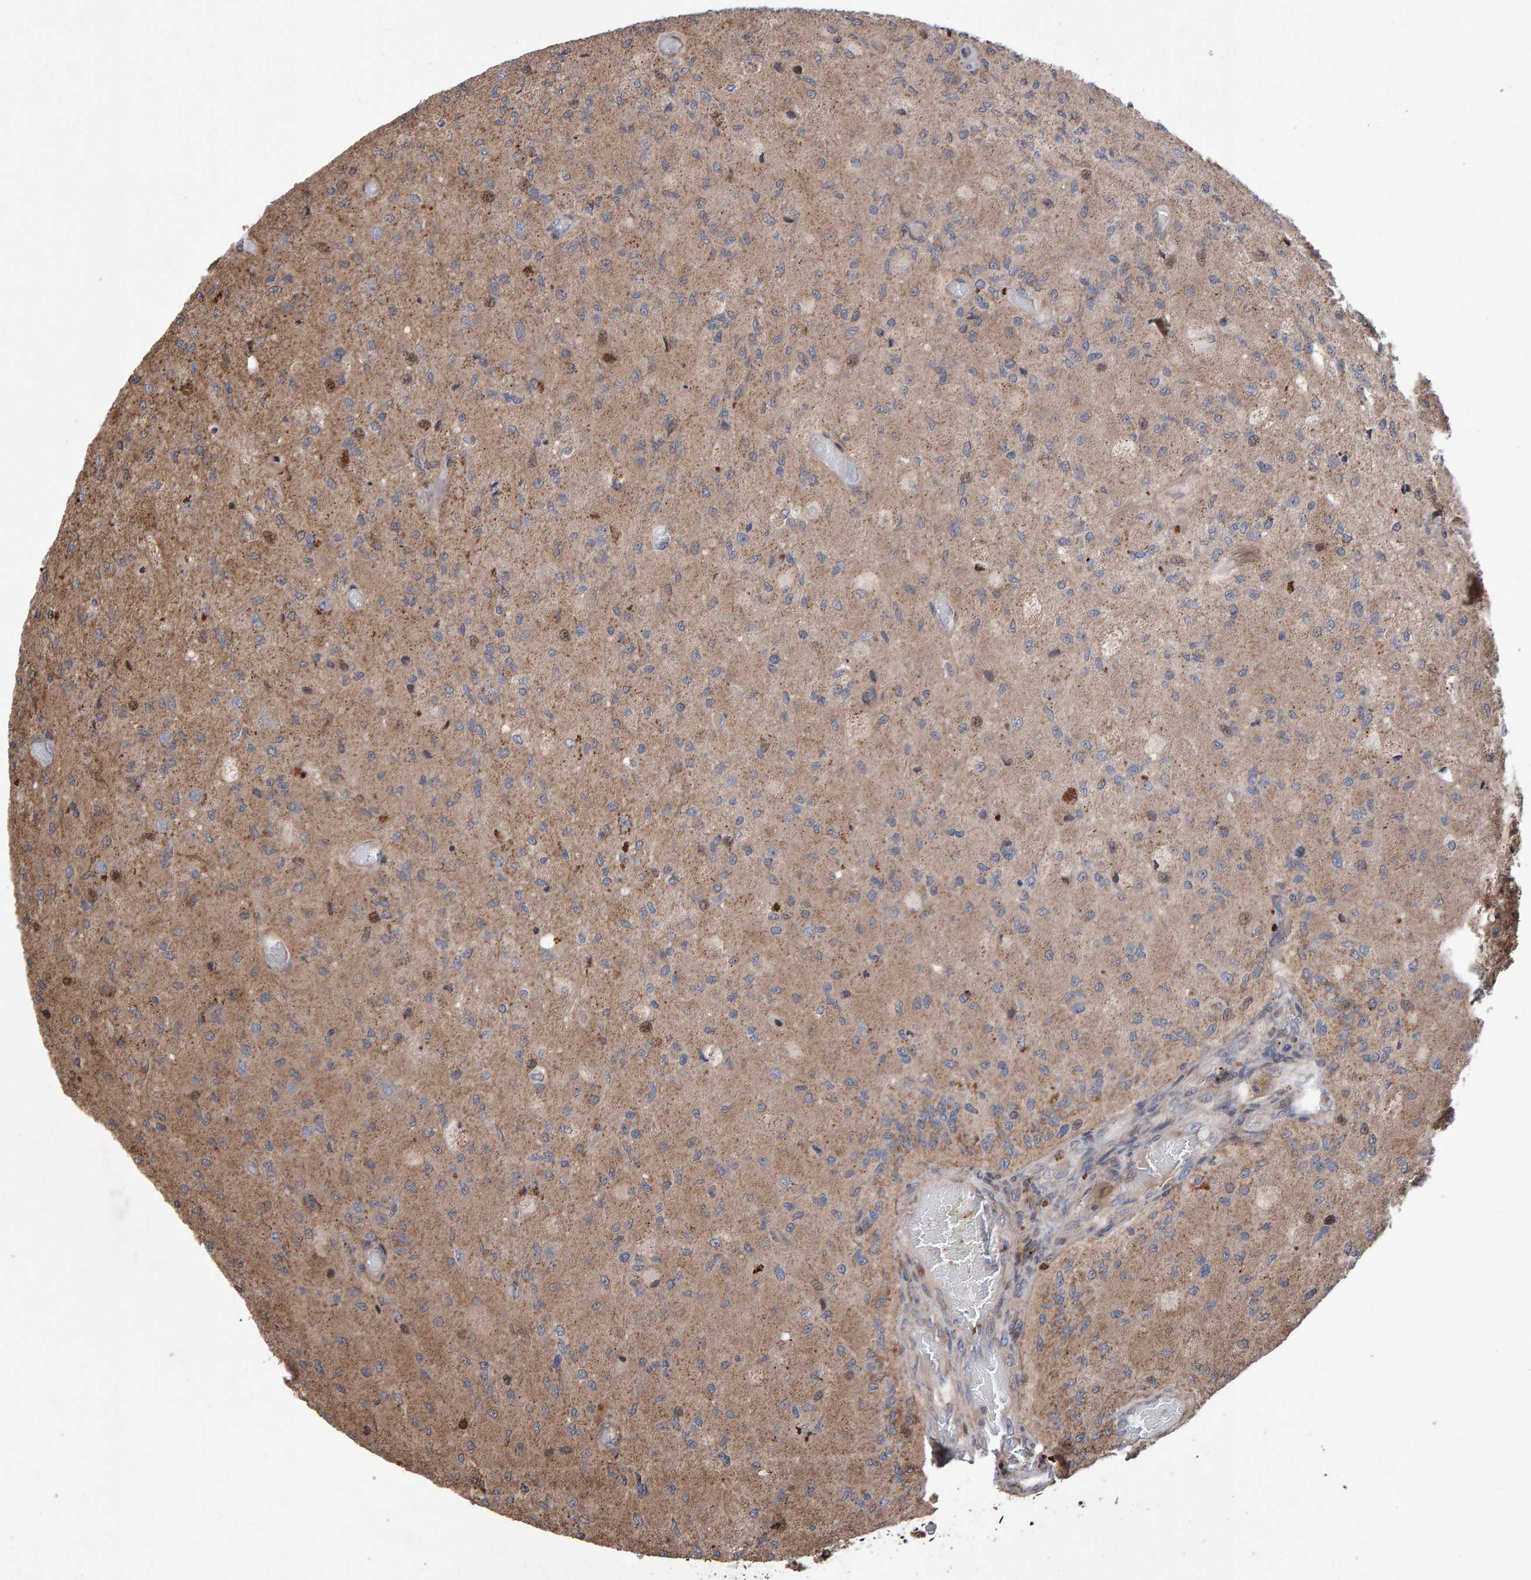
{"staining": {"intensity": "weak", "quantity": ">75%", "location": "cytoplasmic/membranous"}, "tissue": "glioma", "cell_type": "Tumor cells", "image_type": "cancer", "snomed": [{"axis": "morphology", "description": "Normal tissue, NOS"}, {"axis": "morphology", "description": "Glioma, malignant, High grade"}, {"axis": "topography", "description": "Cerebral cortex"}], "caption": "Malignant glioma (high-grade) was stained to show a protein in brown. There is low levels of weak cytoplasmic/membranous expression in approximately >75% of tumor cells. The staining is performed using DAB (3,3'-diaminobenzidine) brown chromogen to label protein expression. The nuclei are counter-stained blue using hematoxylin.", "gene": "PECR", "patient": {"sex": "male", "age": 77}}